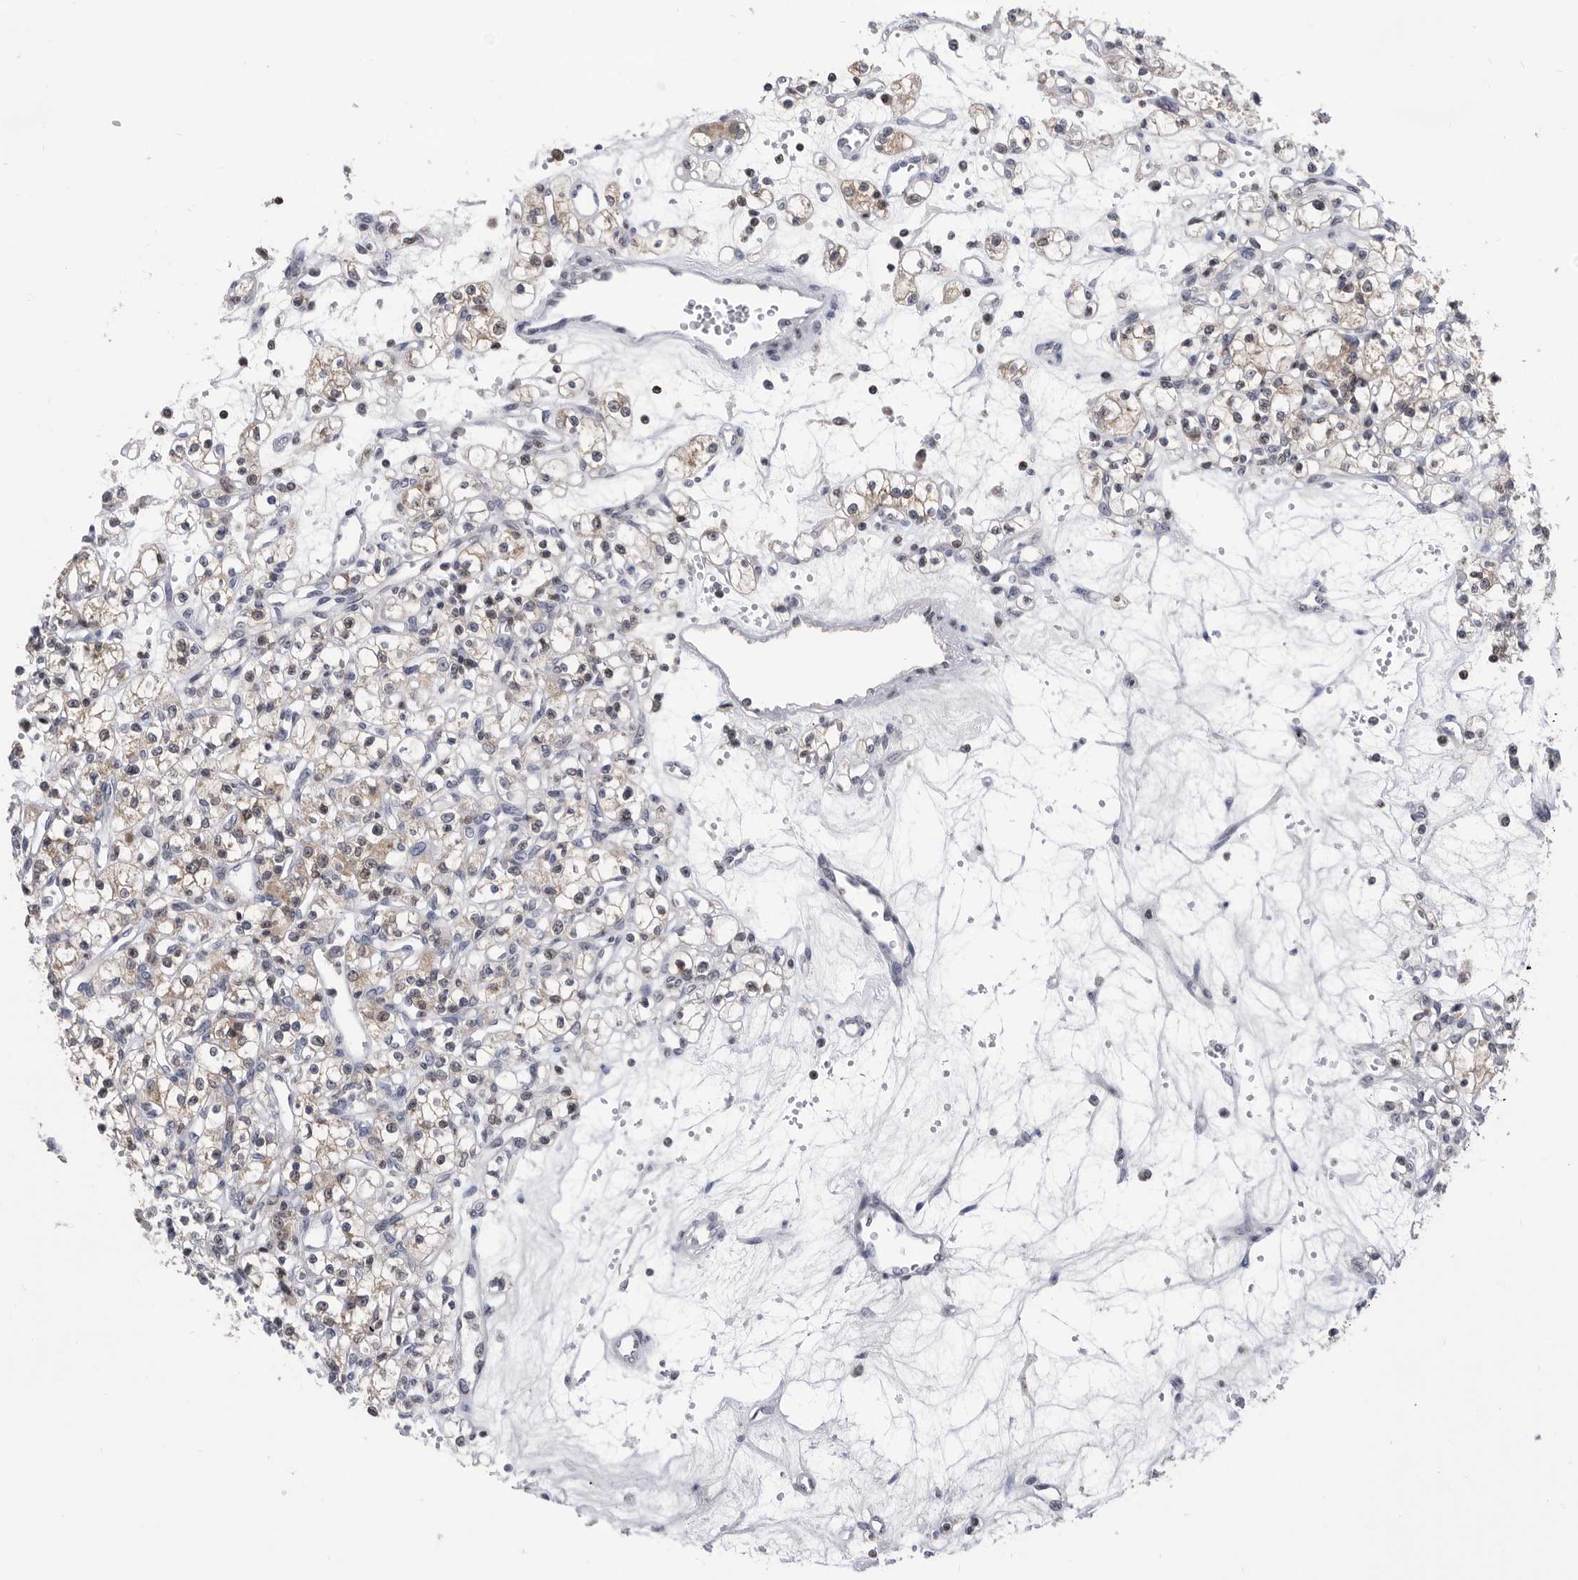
{"staining": {"intensity": "weak", "quantity": "25%-75%", "location": "cytoplasmic/membranous"}, "tissue": "renal cancer", "cell_type": "Tumor cells", "image_type": "cancer", "snomed": [{"axis": "morphology", "description": "Adenocarcinoma, NOS"}, {"axis": "topography", "description": "Kidney"}], "caption": "Renal cancer (adenocarcinoma) stained for a protein (brown) demonstrates weak cytoplasmic/membranous positive staining in approximately 25%-75% of tumor cells.", "gene": "TSTD1", "patient": {"sex": "female", "age": 59}}